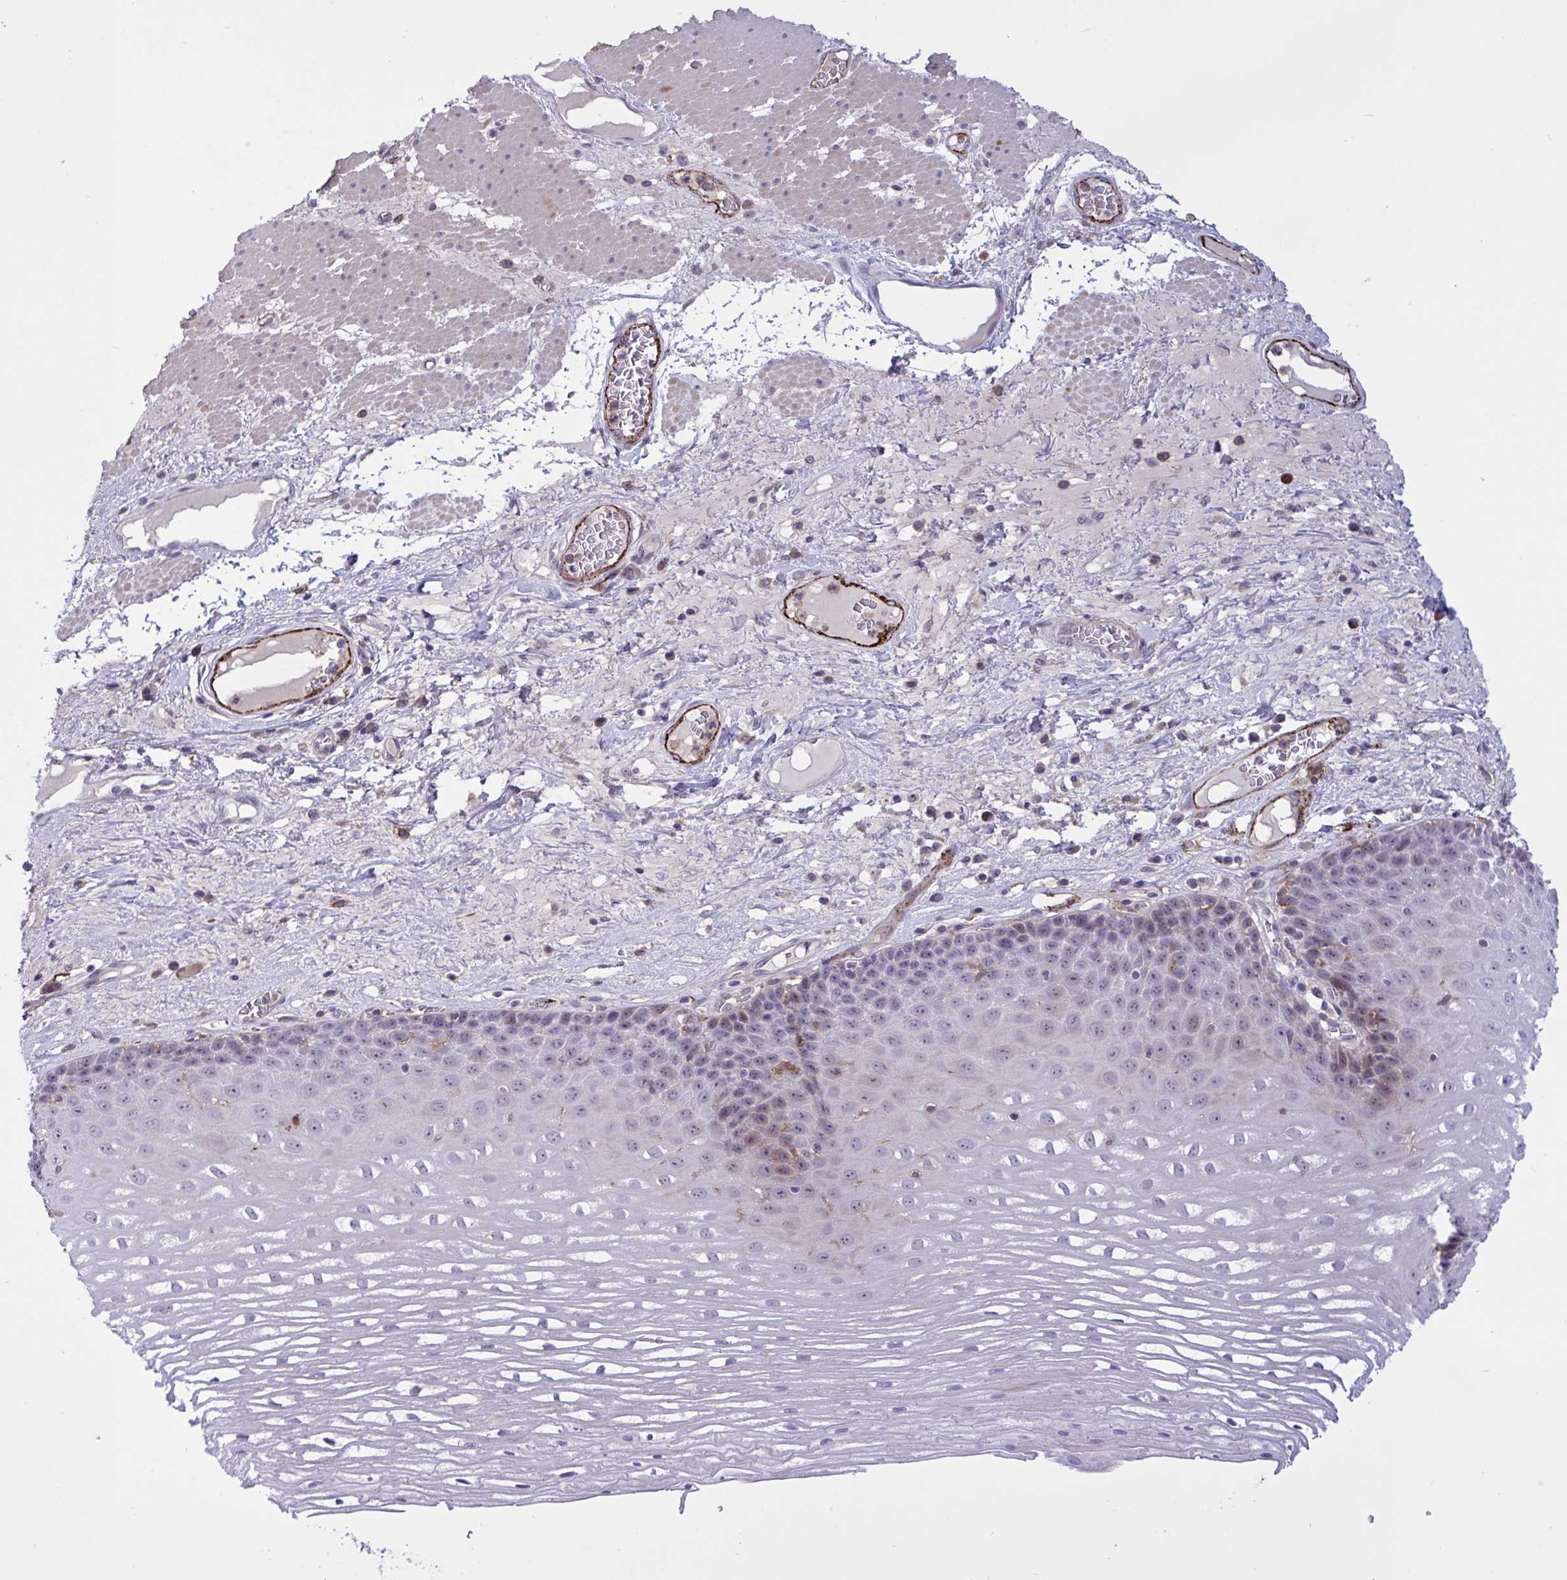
{"staining": {"intensity": "moderate", "quantity": "<25%", "location": "cytoplasmic/membranous,nuclear"}, "tissue": "esophagus", "cell_type": "Squamous epithelial cells", "image_type": "normal", "snomed": [{"axis": "morphology", "description": "Normal tissue, NOS"}, {"axis": "topography", "description": "Esophagus"}], "caption": "Brown immunohistochemical staining in benign esophagus displays moderate cytoplasmic/membranous,nuclear expression in approximately <25% of squamous epithelial cells. (DAB = brown stain, brightfield microscopy at high magnification).", "gene": "CD101", "patient": {"sex": "male", "age": 62}}